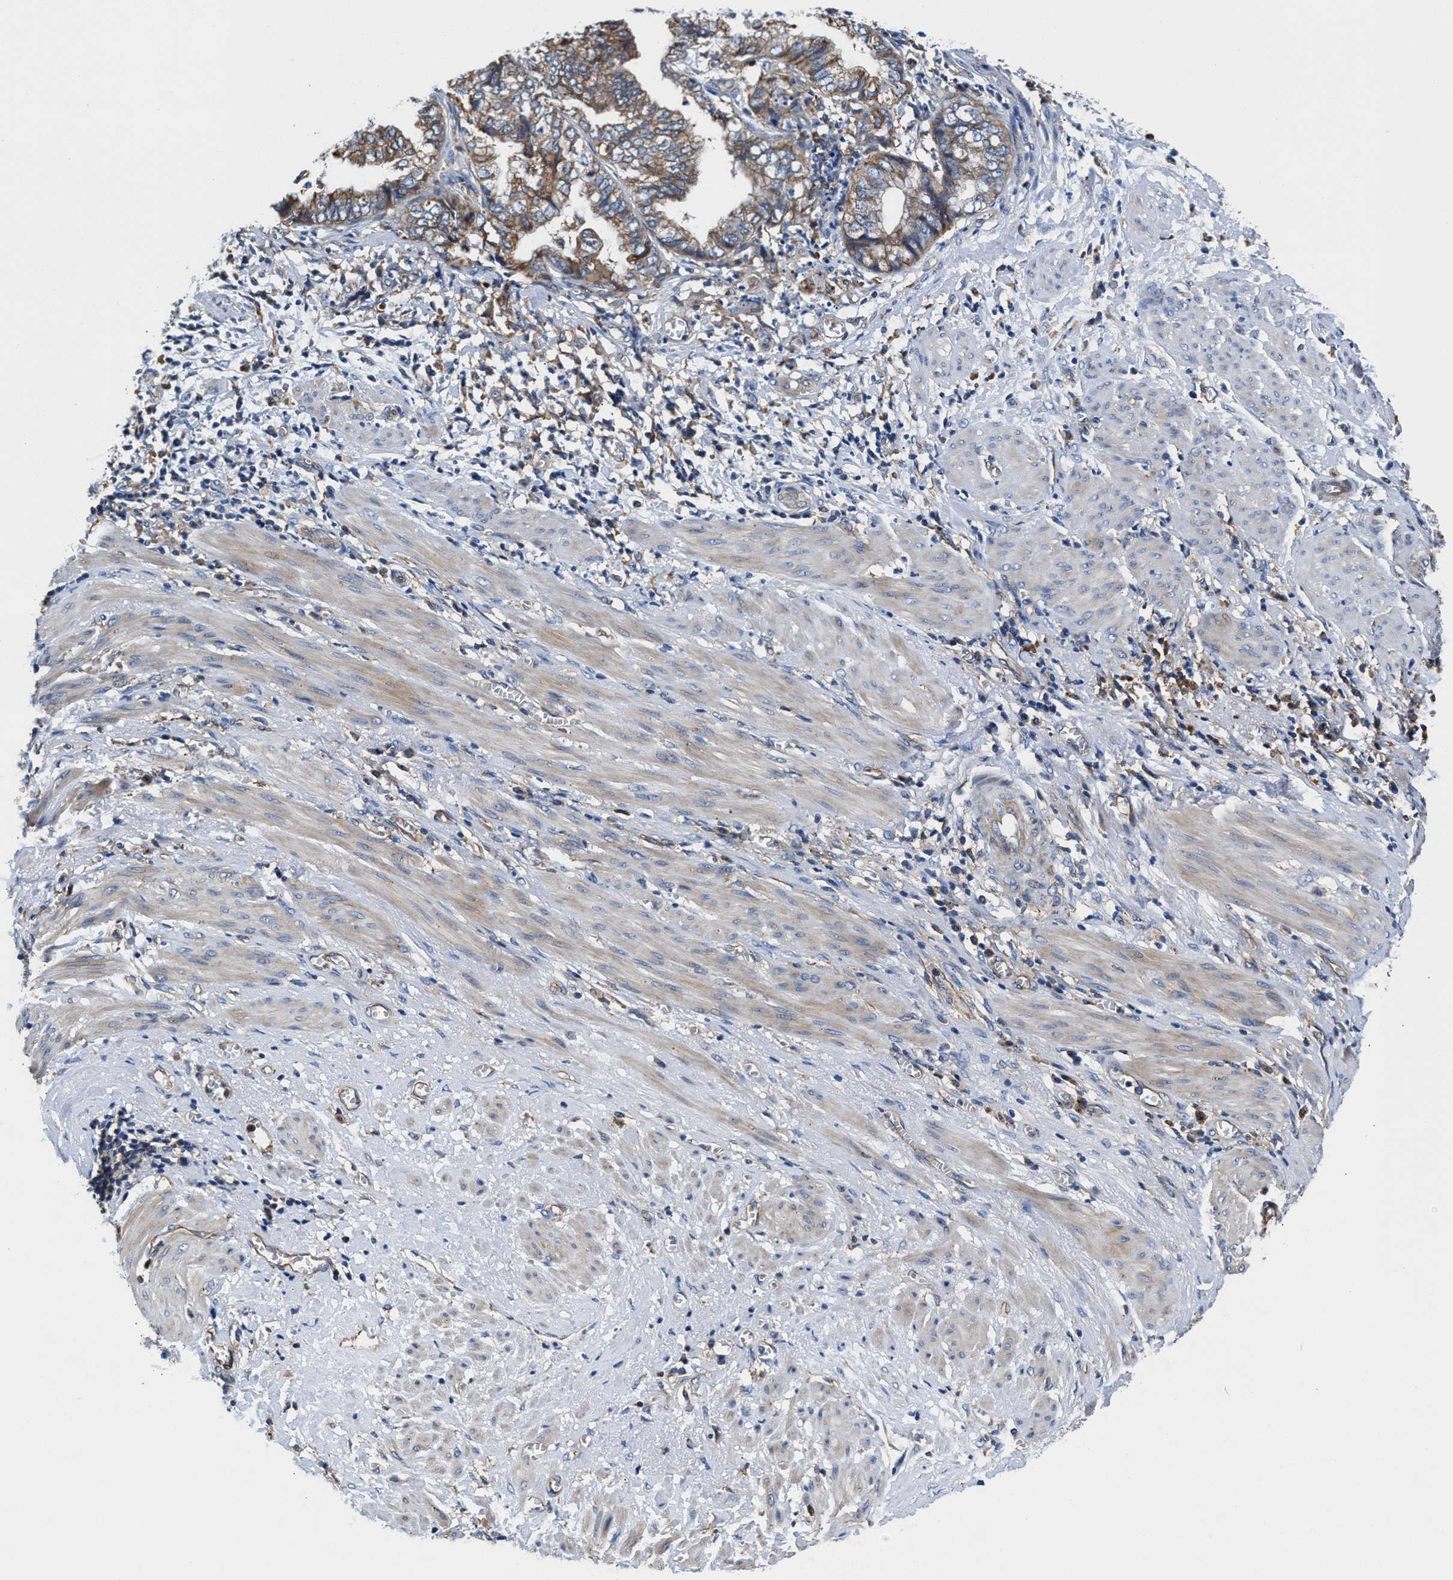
{"staining": {"intensity": "moderate", "quantity": ">75%", "location": "cytoplasmic/membranous"}, "tissue": "endometrial cancer", "cell_type": "Tumor cells", "image_type": "cancer", "snomed": [{"axis": "morphology", "description": "Necrosis, NOS"}, {"axis": "morphology", "description": "Adenocarcinoma, NOS"}, {"axis": "topography", "description": "Endometrium"}], "caption": "Immunohistochemistry (IHC) (DAB) staining of human endometrial cancer exhibits moderate cytoplasmic/membranous protein expression in approximately >75% of tumor cells. (DAB (3,3'-diaminobenzidine) IHC, brown staining for protein, blue staining for nuclei).", "gene": "PPP1R9B", "patient": {"sex": "female", "age": 79}}